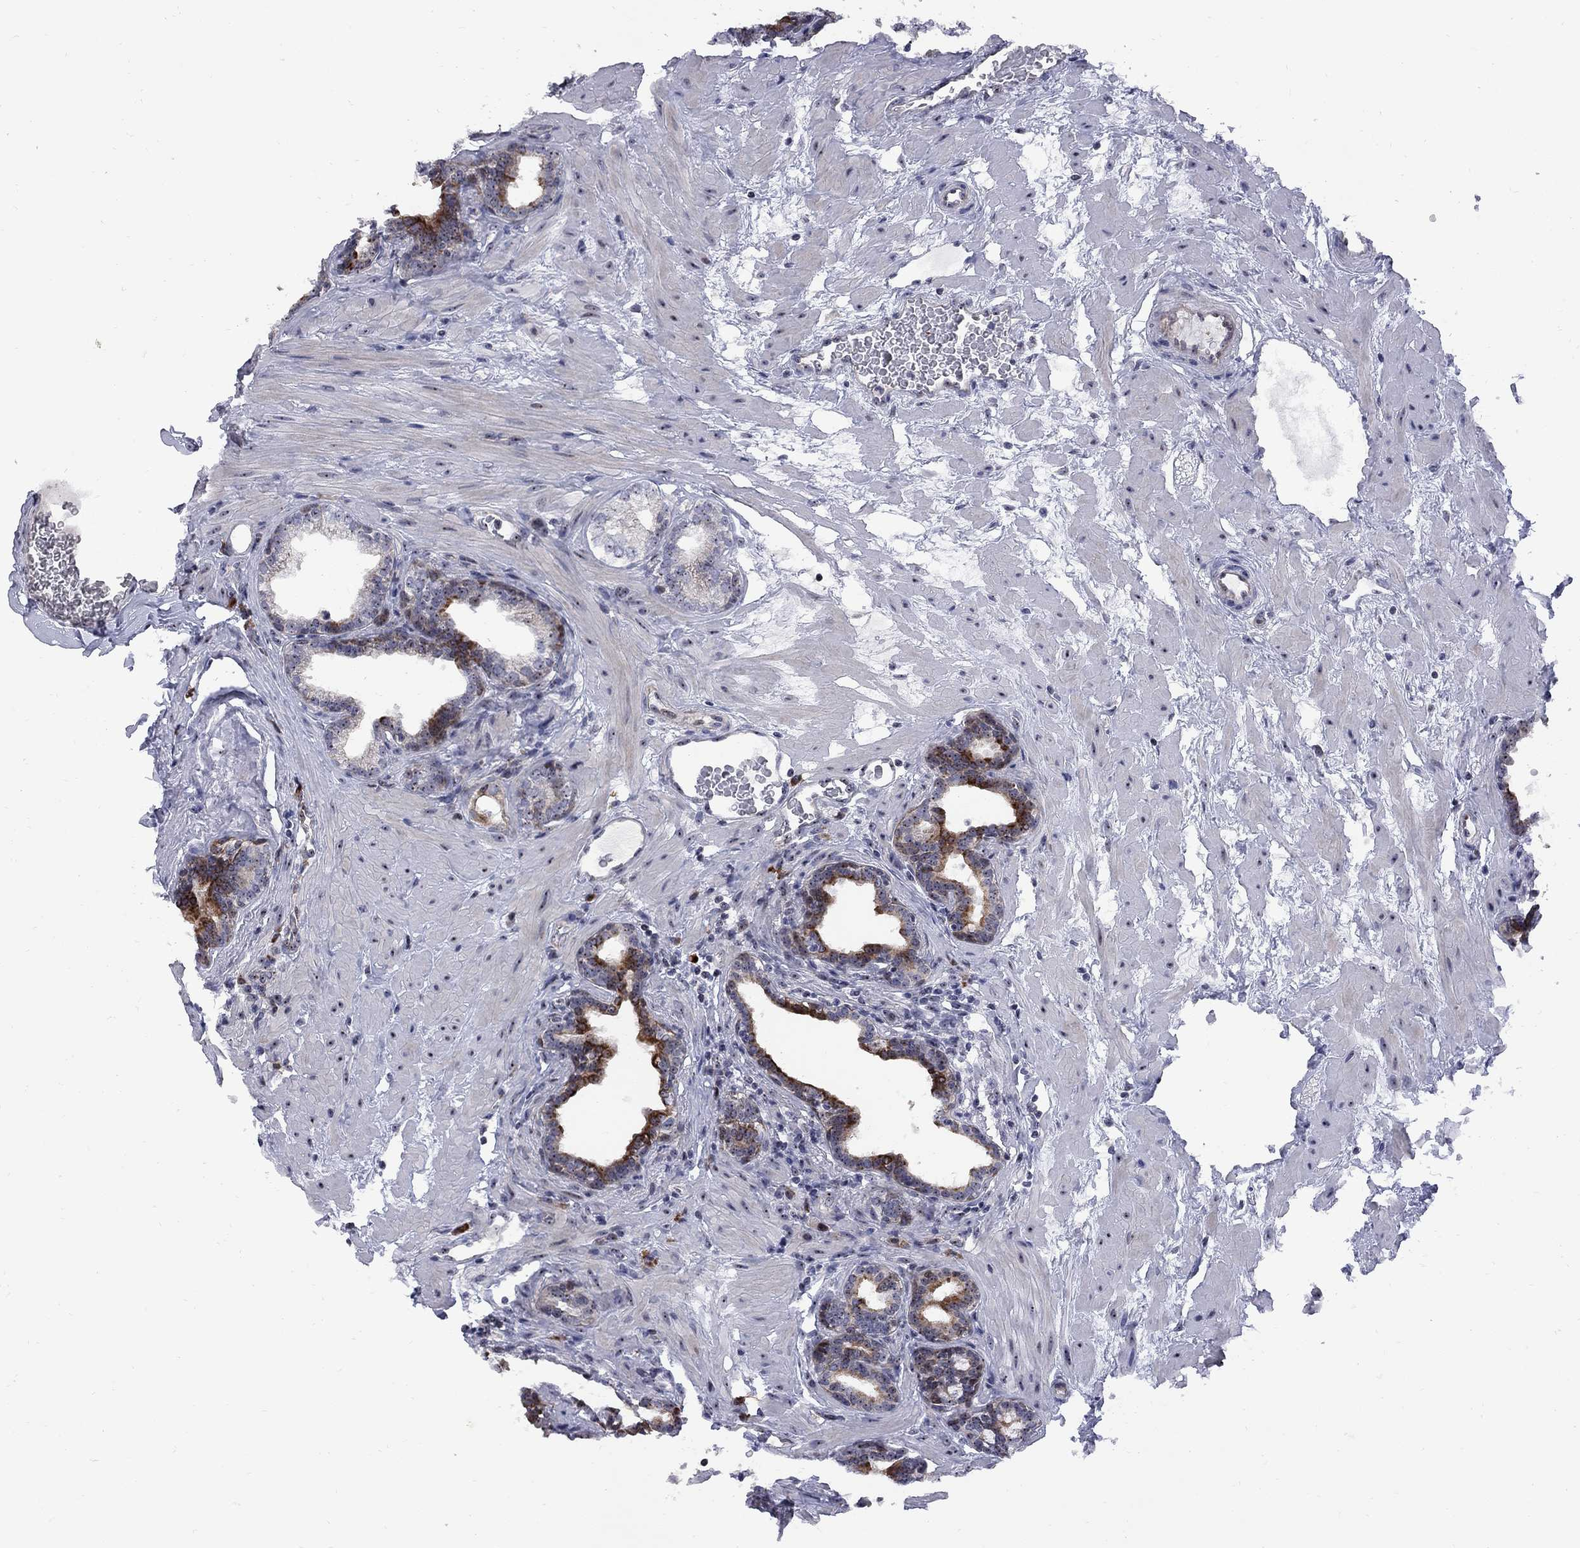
{"staining": {"intensity": "strong", "quantity": "<25%", "location": "cytoplasmic/membranous"}, "tissue": "prostate", "cell_type": "Glandular cells", "image_type": "normal", "snomed": [{"axis": "morphology", "description": "Normal tissue, NOS"}, {"axis": "topography", "description": "Prostate"}], "caption": "The photomicrograph shows immunohistochemical staining of unremarkable prostate. There is strong cytoplasmic/membranous expression is present in about <25% of glandular cells.", "gene": "DHX33", "patient": {"sex": "male", "age": 37}}